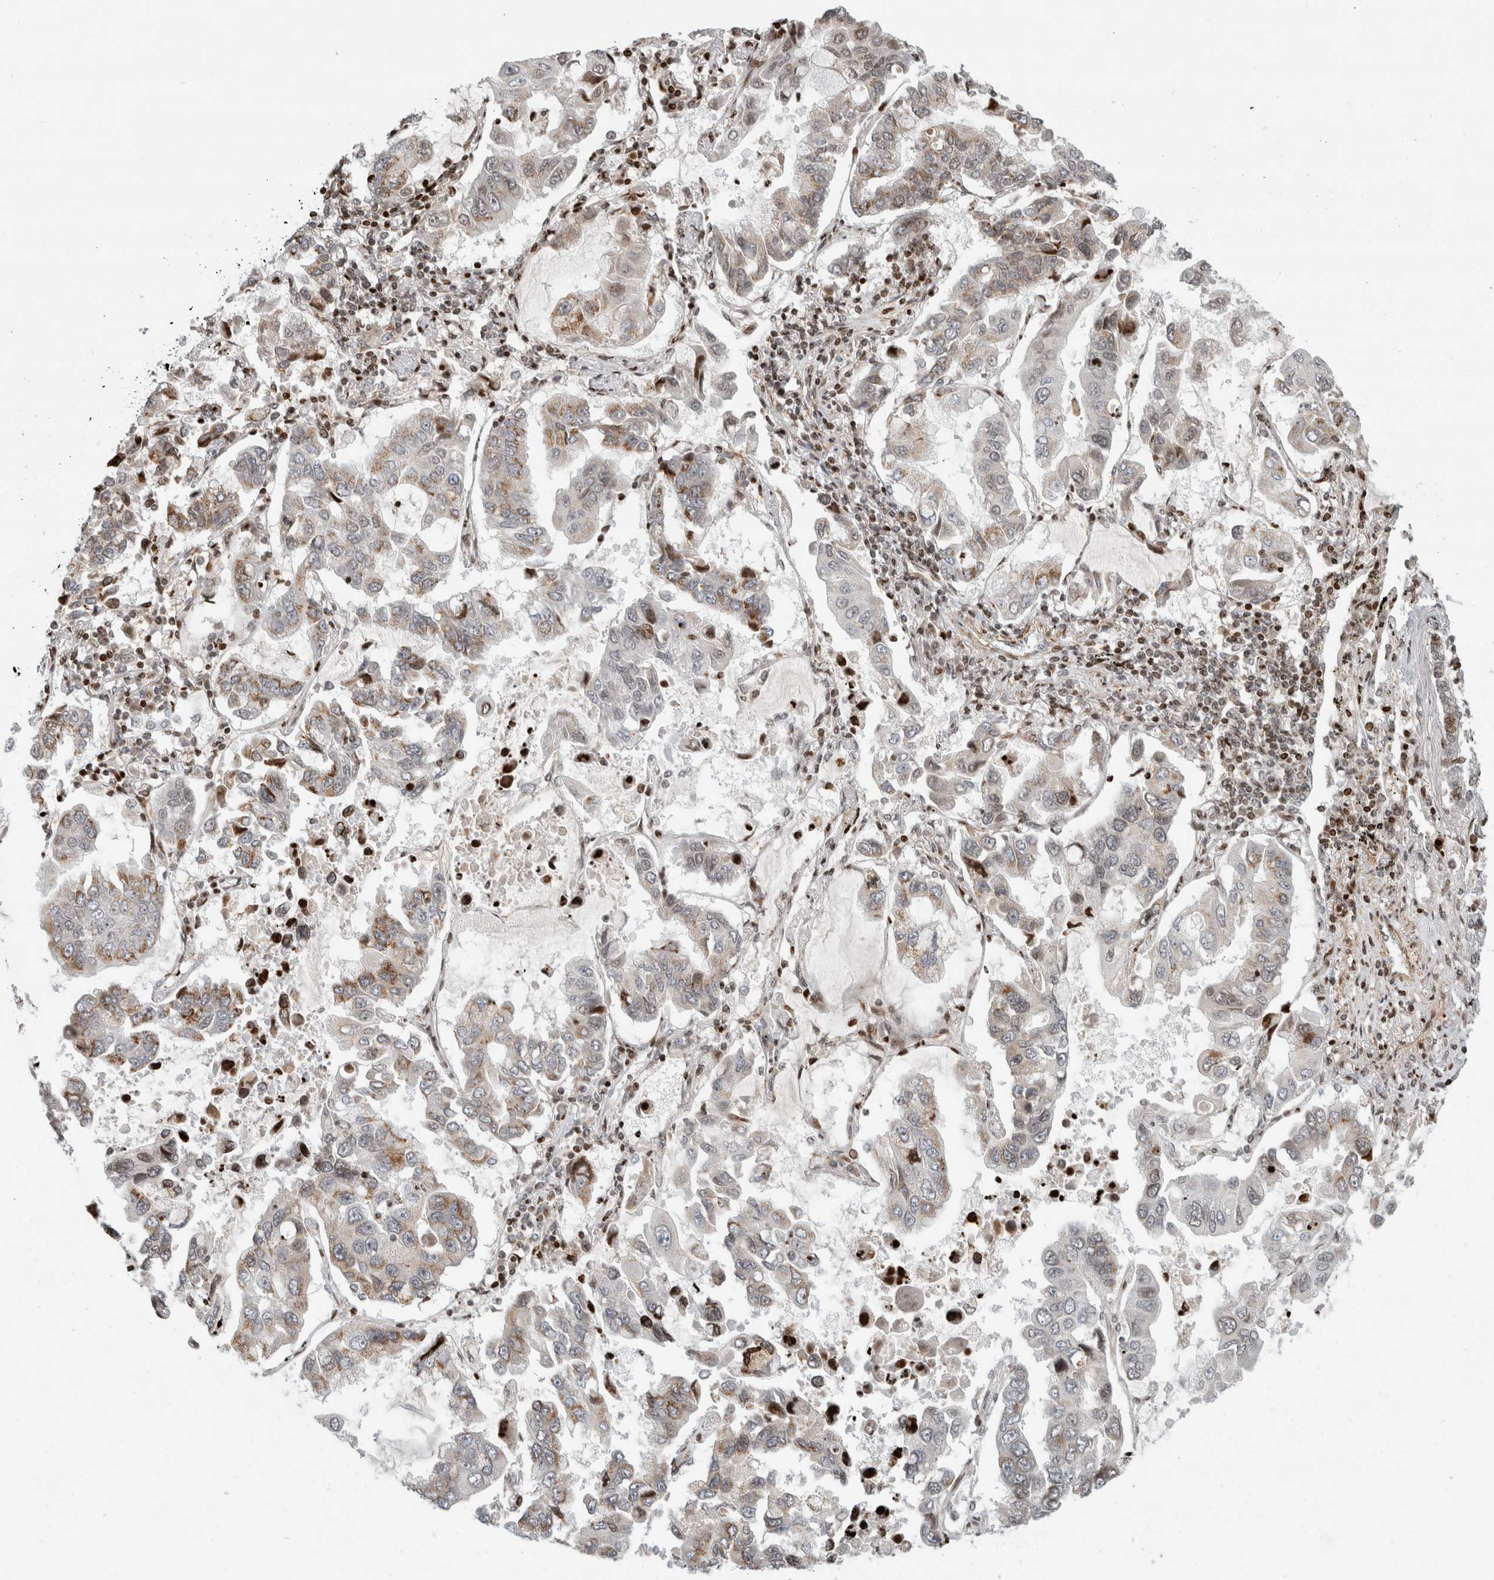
{"staining": {"intensity": "moderate", "quantity": "<25%", "location": "cytoplasmic/membranous,nuclear"}, "tissue": "lung cancer", "cell_type": "Tumor cells", "image_type": "cancer", "snomed": [{"axis": "morphology", "description": "Adenocarcinoma, NOS"}, {"axis": "topography", "description": "Lung"}], "caption": "The immunohistochemical stain labels moderate cytoplasmic/membranous and nuclear staining in tumor cells of adenocarcinoma (lung) tissue. (Stains: DAB (3,3'-diaminobenzidine) in brown, nuclei in blue, Microscopy: brightfield microscopy at high magnification).", "gene": "GINS4", "patient": {"sex": "male", "age": 64}}